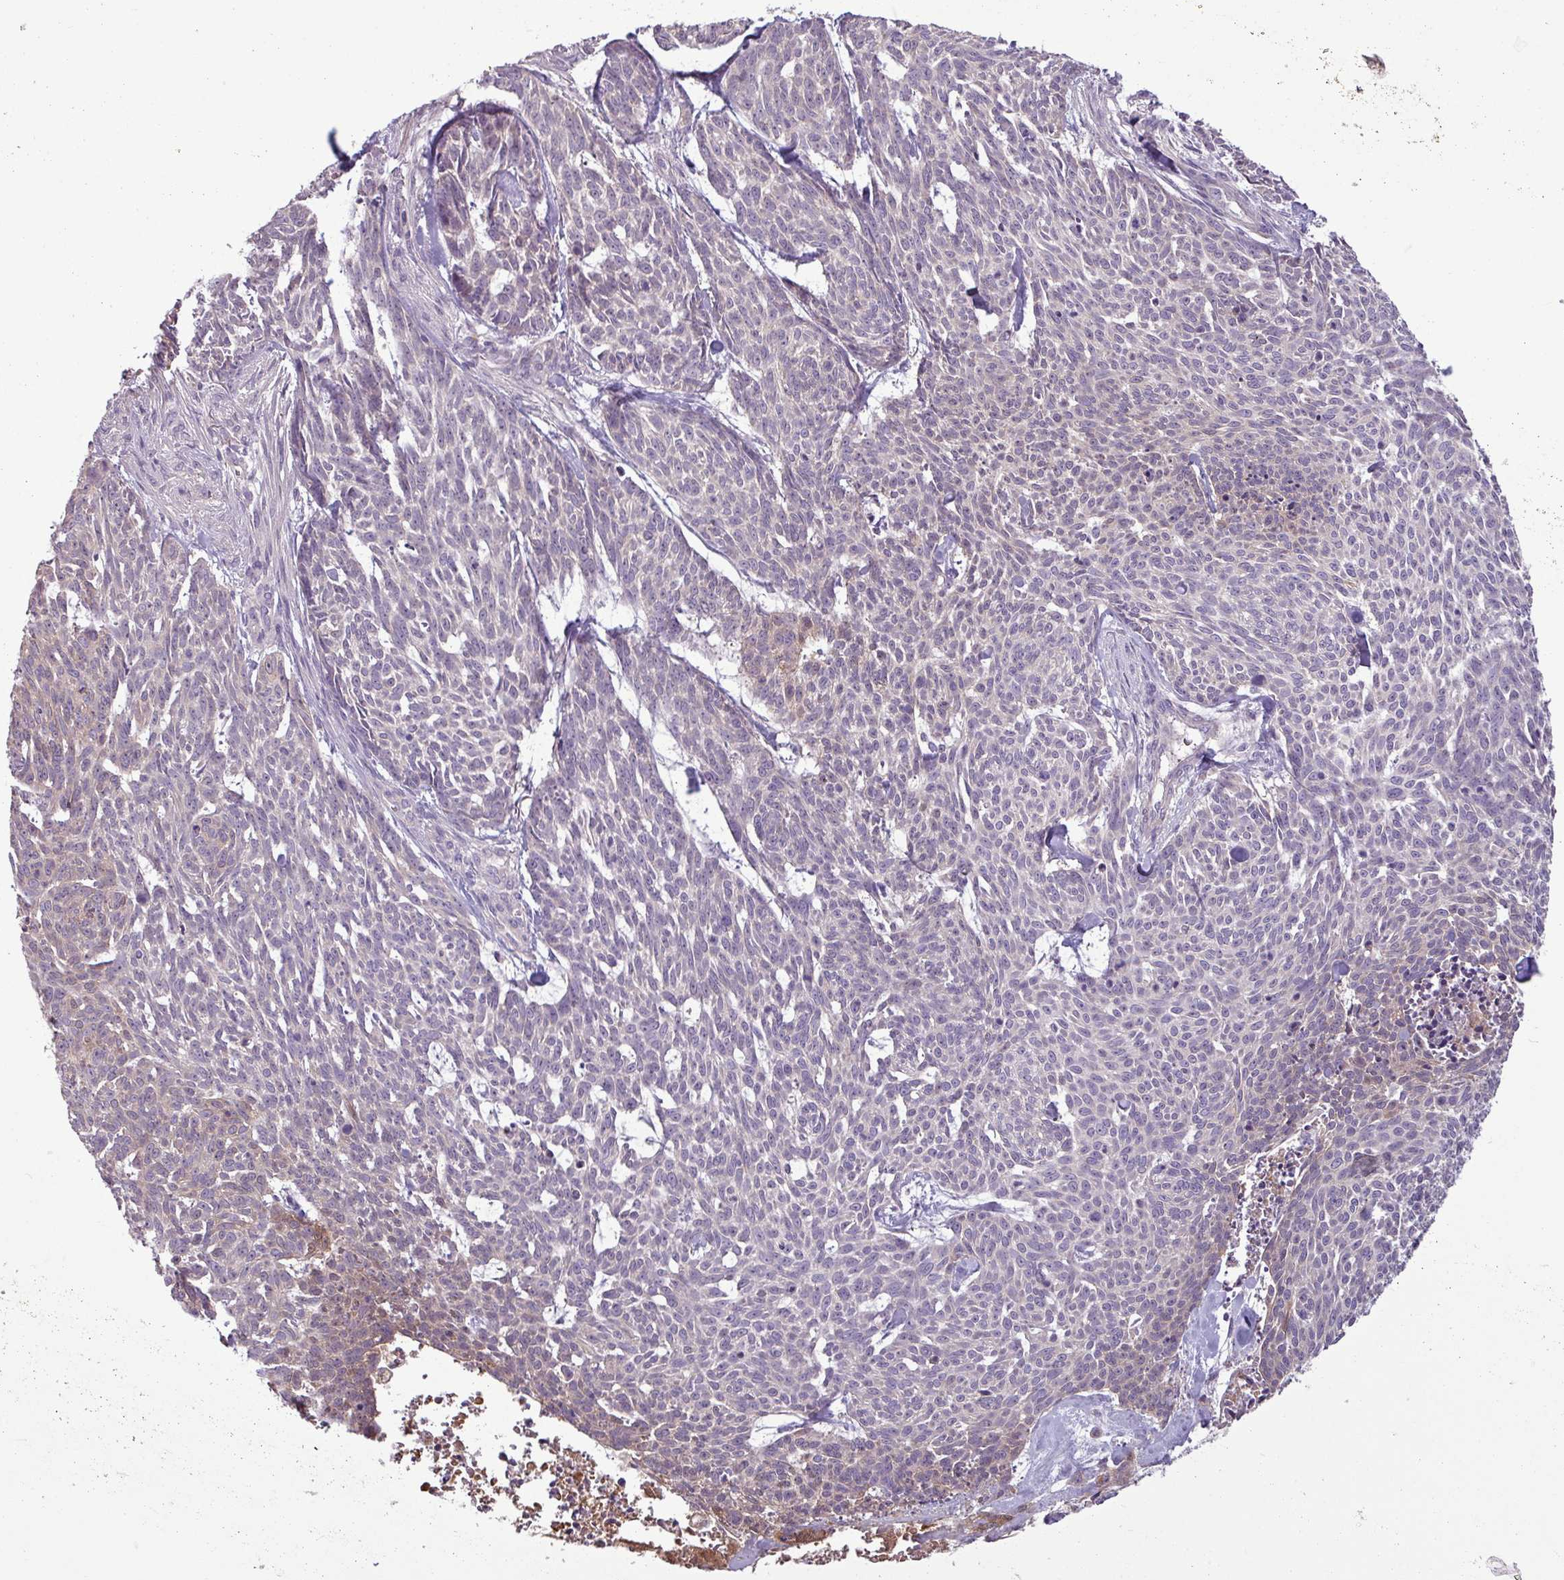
{"staining": {"intensity": "negative", "quantity": "none", "location": "none"}, "tissue": "skin cancer", "cell_type": "Tumor cells", "image_type": "cancer", "snomed": [{"axis": "morphology", "description": "Basal cell carcinoma"}, {"axis": "topography", "description": "Skin"}], "caption": "This is a histopathology image of IHC staining of skin cancer (basal cell carcinoma), which shows no expression in tumor cells.", "gene": "C4B", "patient": {"sex": "female", "age": 93}}